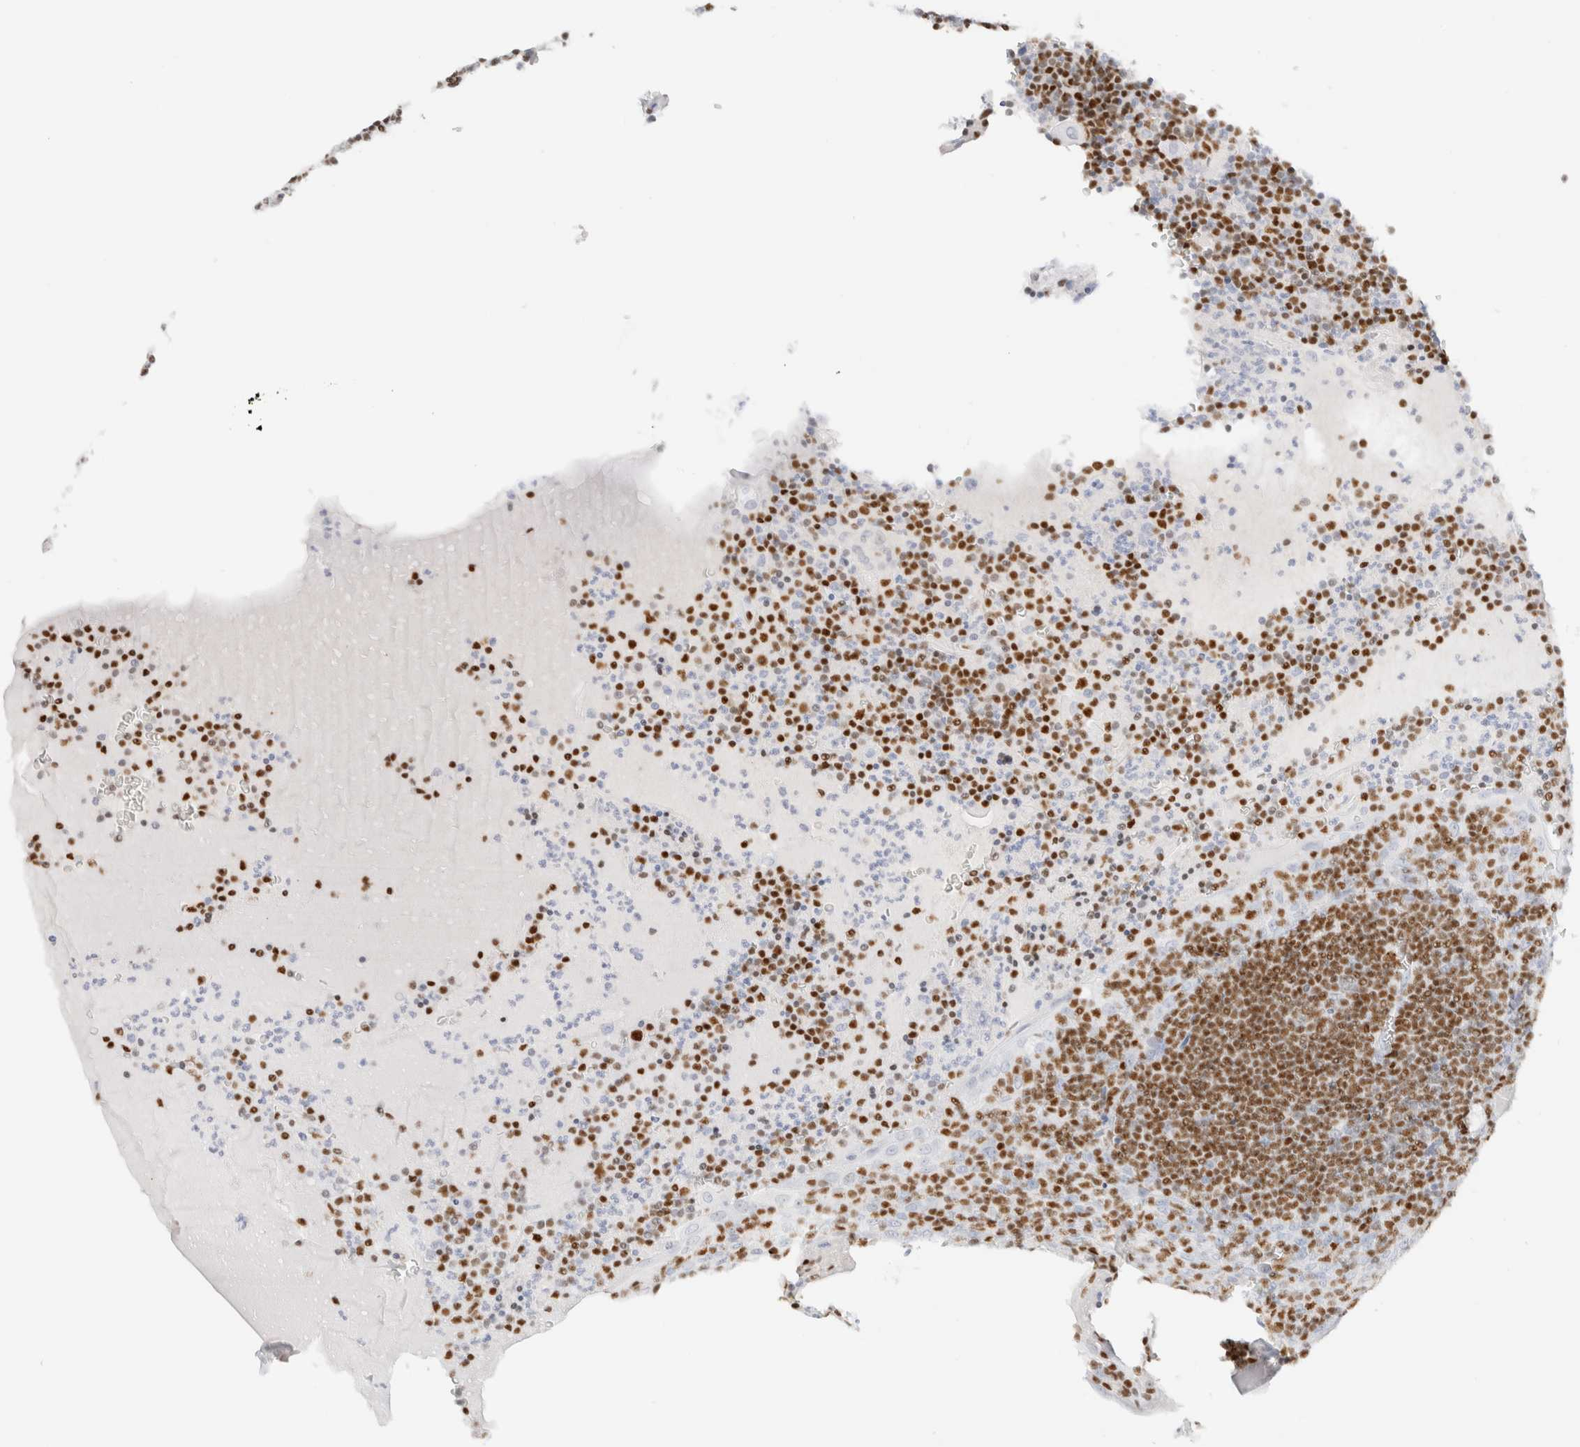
{"staining": {"intensity": "moderate", "quantity": ">75%", "location": "nuclear"}, "tissue": "tonsil", "cell_type": "Germinal center cells", "image_type": "normal", "snomed": [{"axis": "morphology", "description": "Normal tissue, NOS"}, {"axis": "topography", "description": "Tonsil"}], "caption": "High-power microscopy captured an immunohistochemistry (IHC) micrograph of unremarkable tonsil, revealing moderate nuclear staining in approximately >75% of germinal center cells. The staining was performed using DAB to visualize the protein expression in brown, while the nuclei were stained in blue with hematoxylin (Magnification: 20x).", "gene": "IKZF3", "patient": {"sex": "male", "age": 37}}